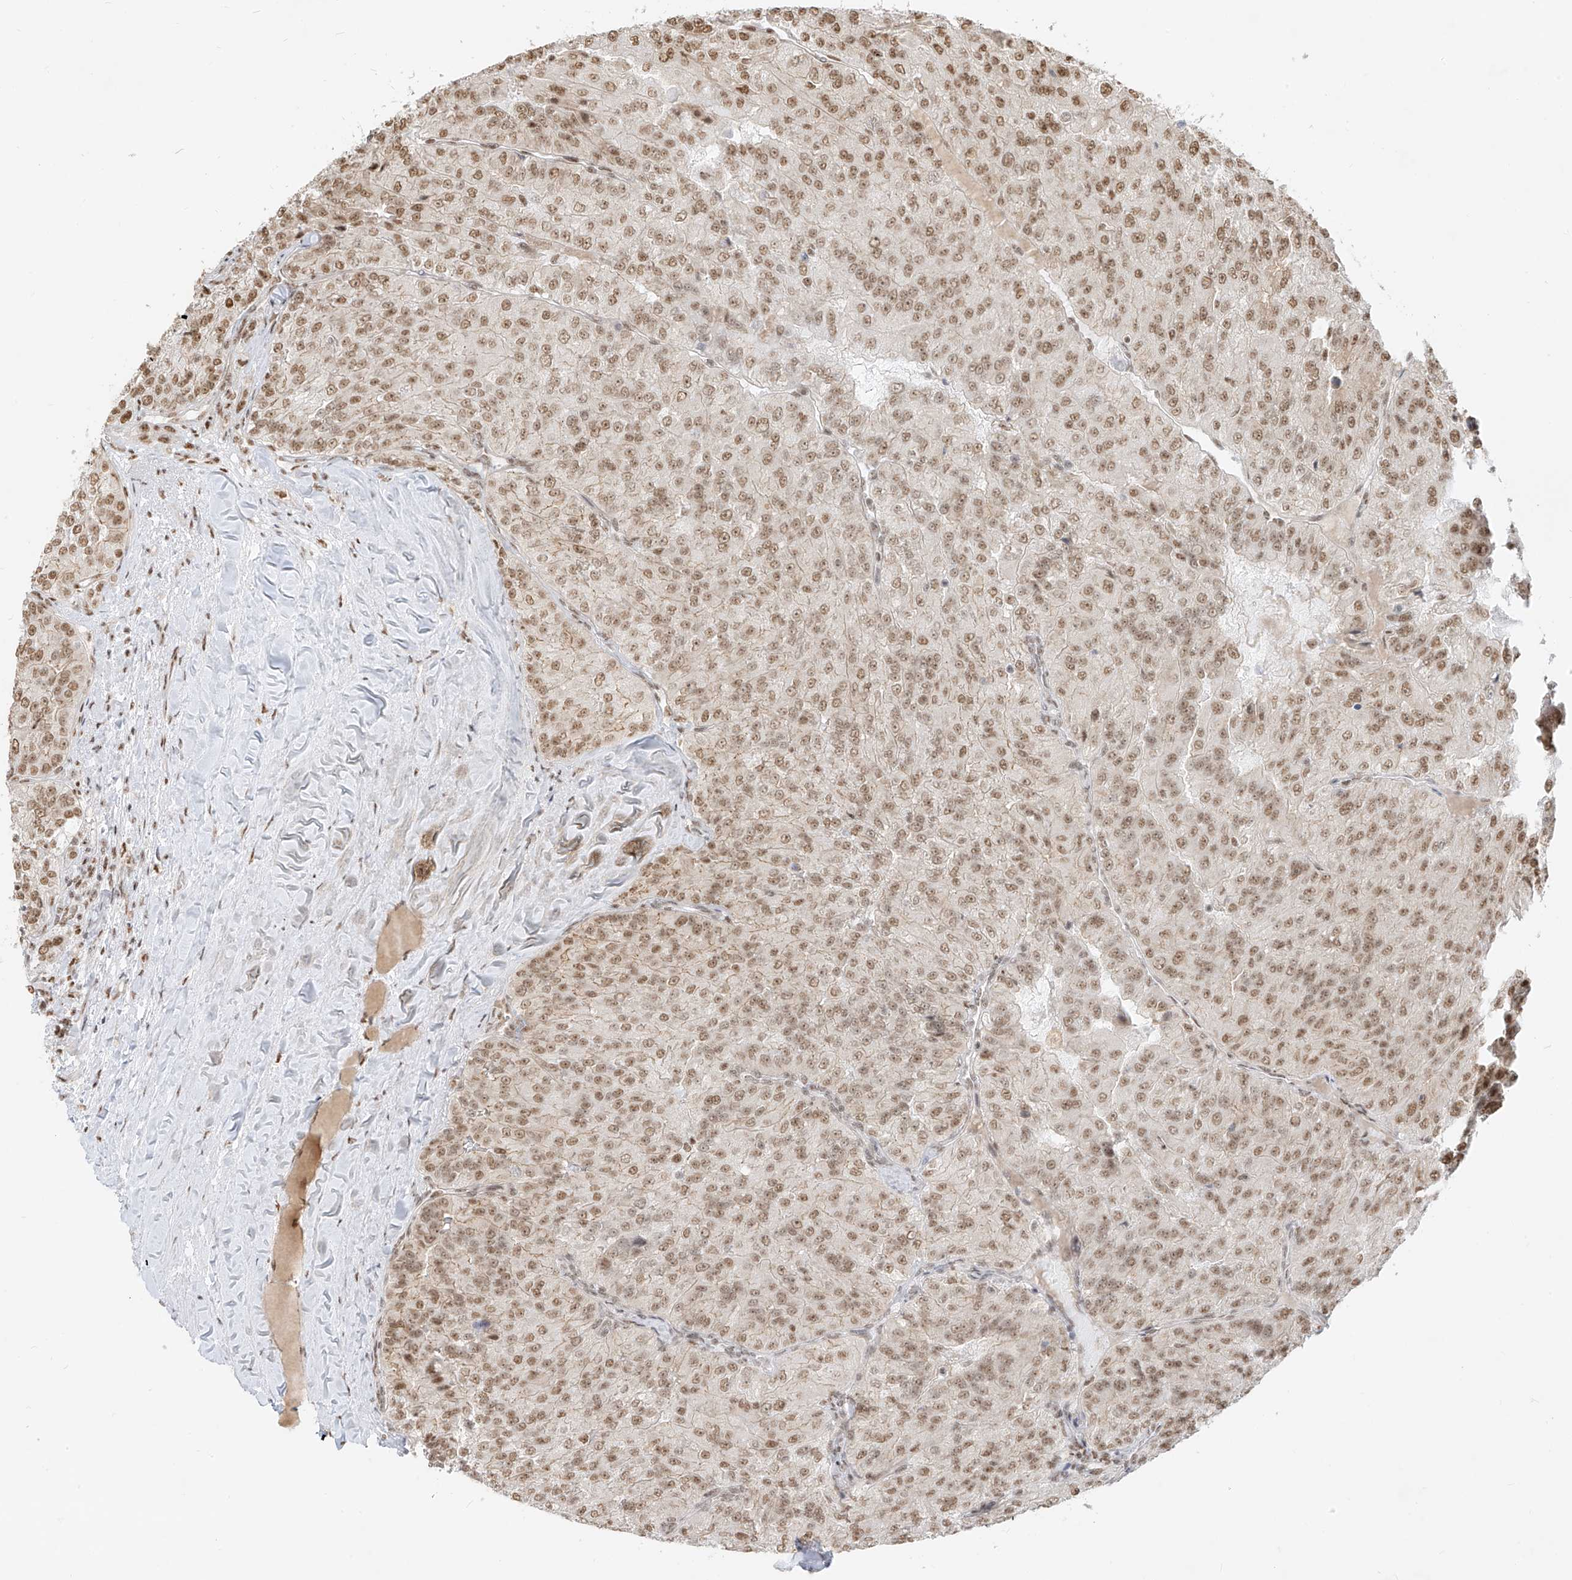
{"staining": {"intensity": "moderate", "quantity": ">75%", "location": "nuclear"}, "tissue": "renal cancer", "cell_type": "Tumor cells", "image_type": "cancer", "snomed": [{"axis": "morphology", "description": "Adenocarcinoma, NOS"}, {"axis": "topography", "description": "Kidney"}], "caption": "High-power microscopy captured an immunohistochemistry (IHC) histopathology image of renal adenocarcinoma, revealing moderate nuclear positivity in approximately >75% of tumor cells.", "gene": "NHSL1", "patient": {"sex": "female", "age": 63}}